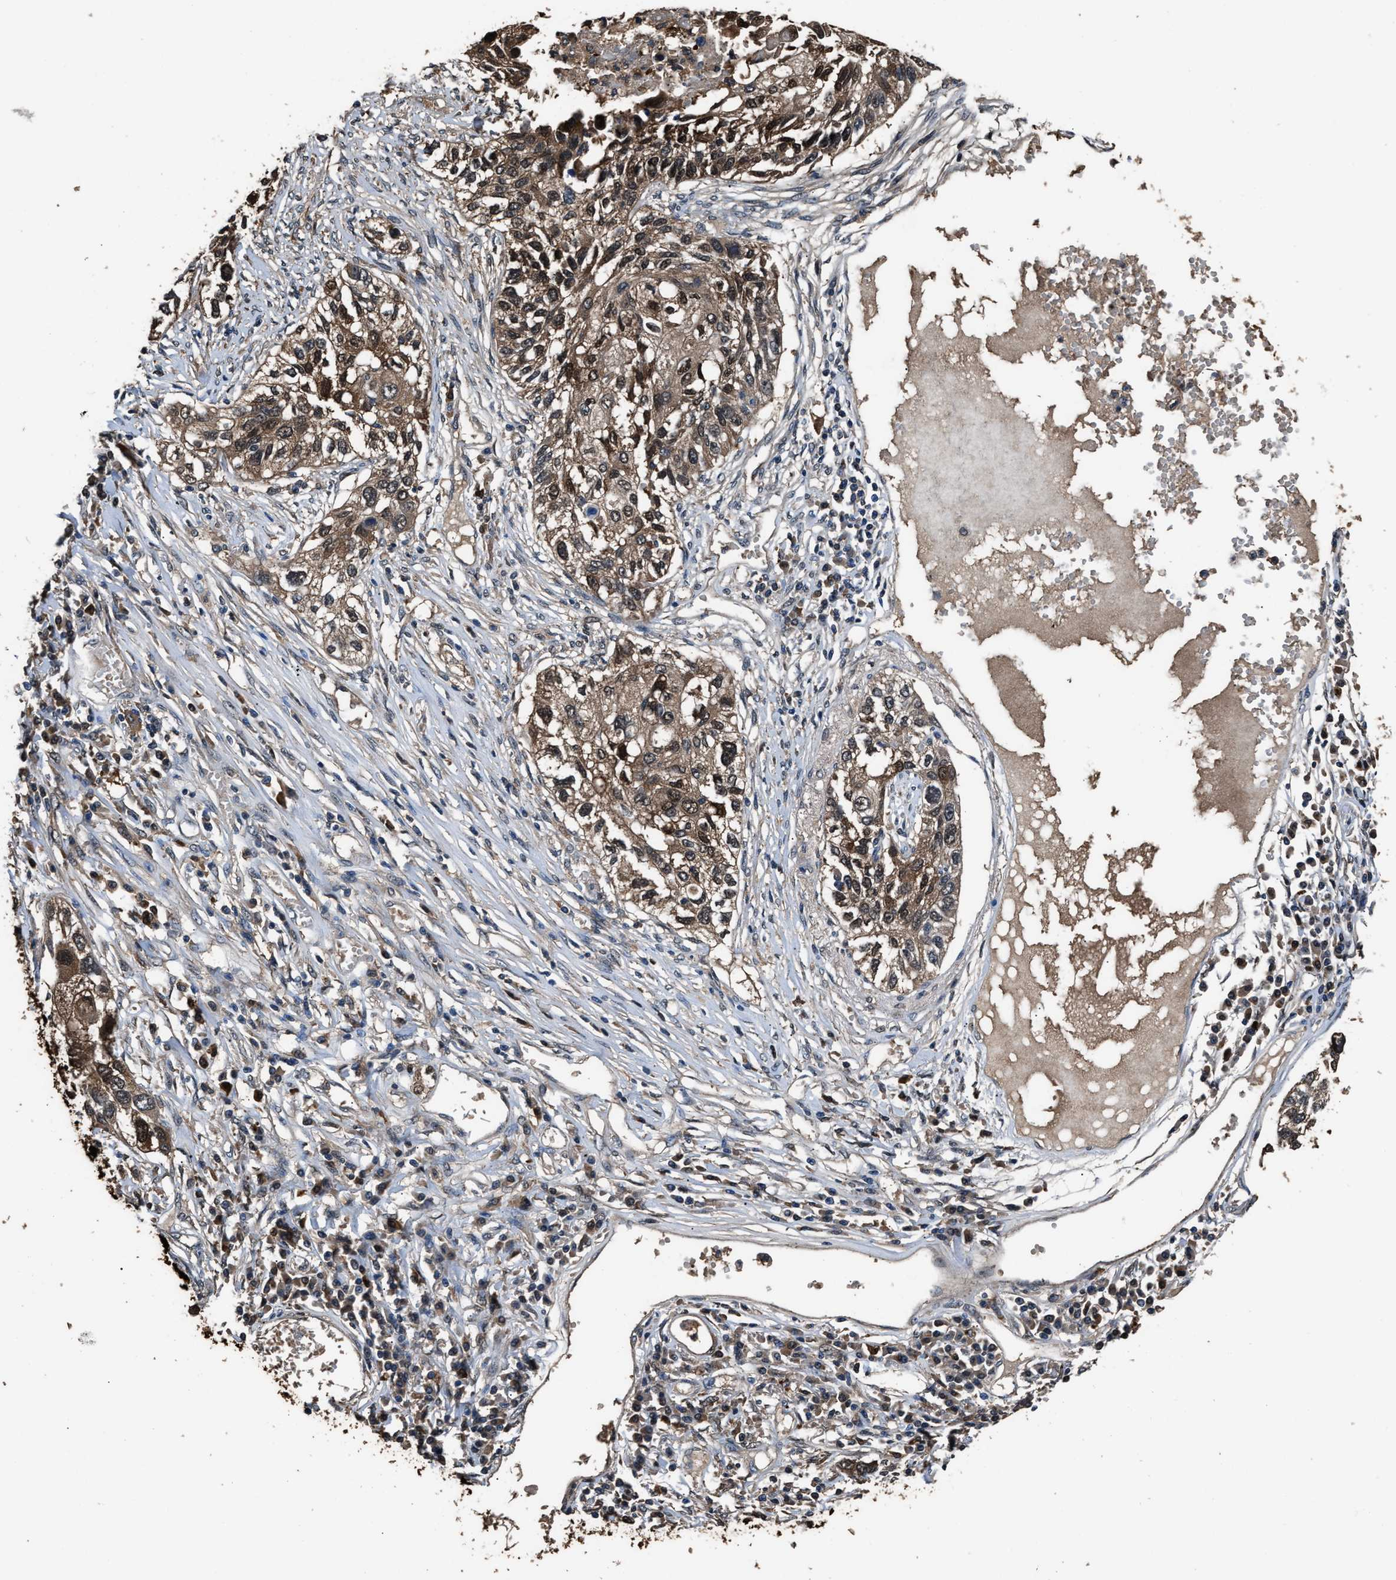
{"staining": {"intensity": "strong", "quantity": ">75%", "location": "cytoplasmic/membranous,nuclear"}, "tissue": "lung cancer", "cell_type": "Tumor cells", "image_type": "cancer", "snomed": [{"axis": "morphology", "description": "Squamous cell carcinoma, NOS"}, {"axis": "topography", "description": "Lung"}], "caption": "High-power microscopy captured an immunohistochemistry image of lung cancer, revealing strong cytoplasmic/membranous and nuclear expression in about >75% of tumor cells.", "gene": "GSTP1", "patient": {"sex": "male", "age": 71}}